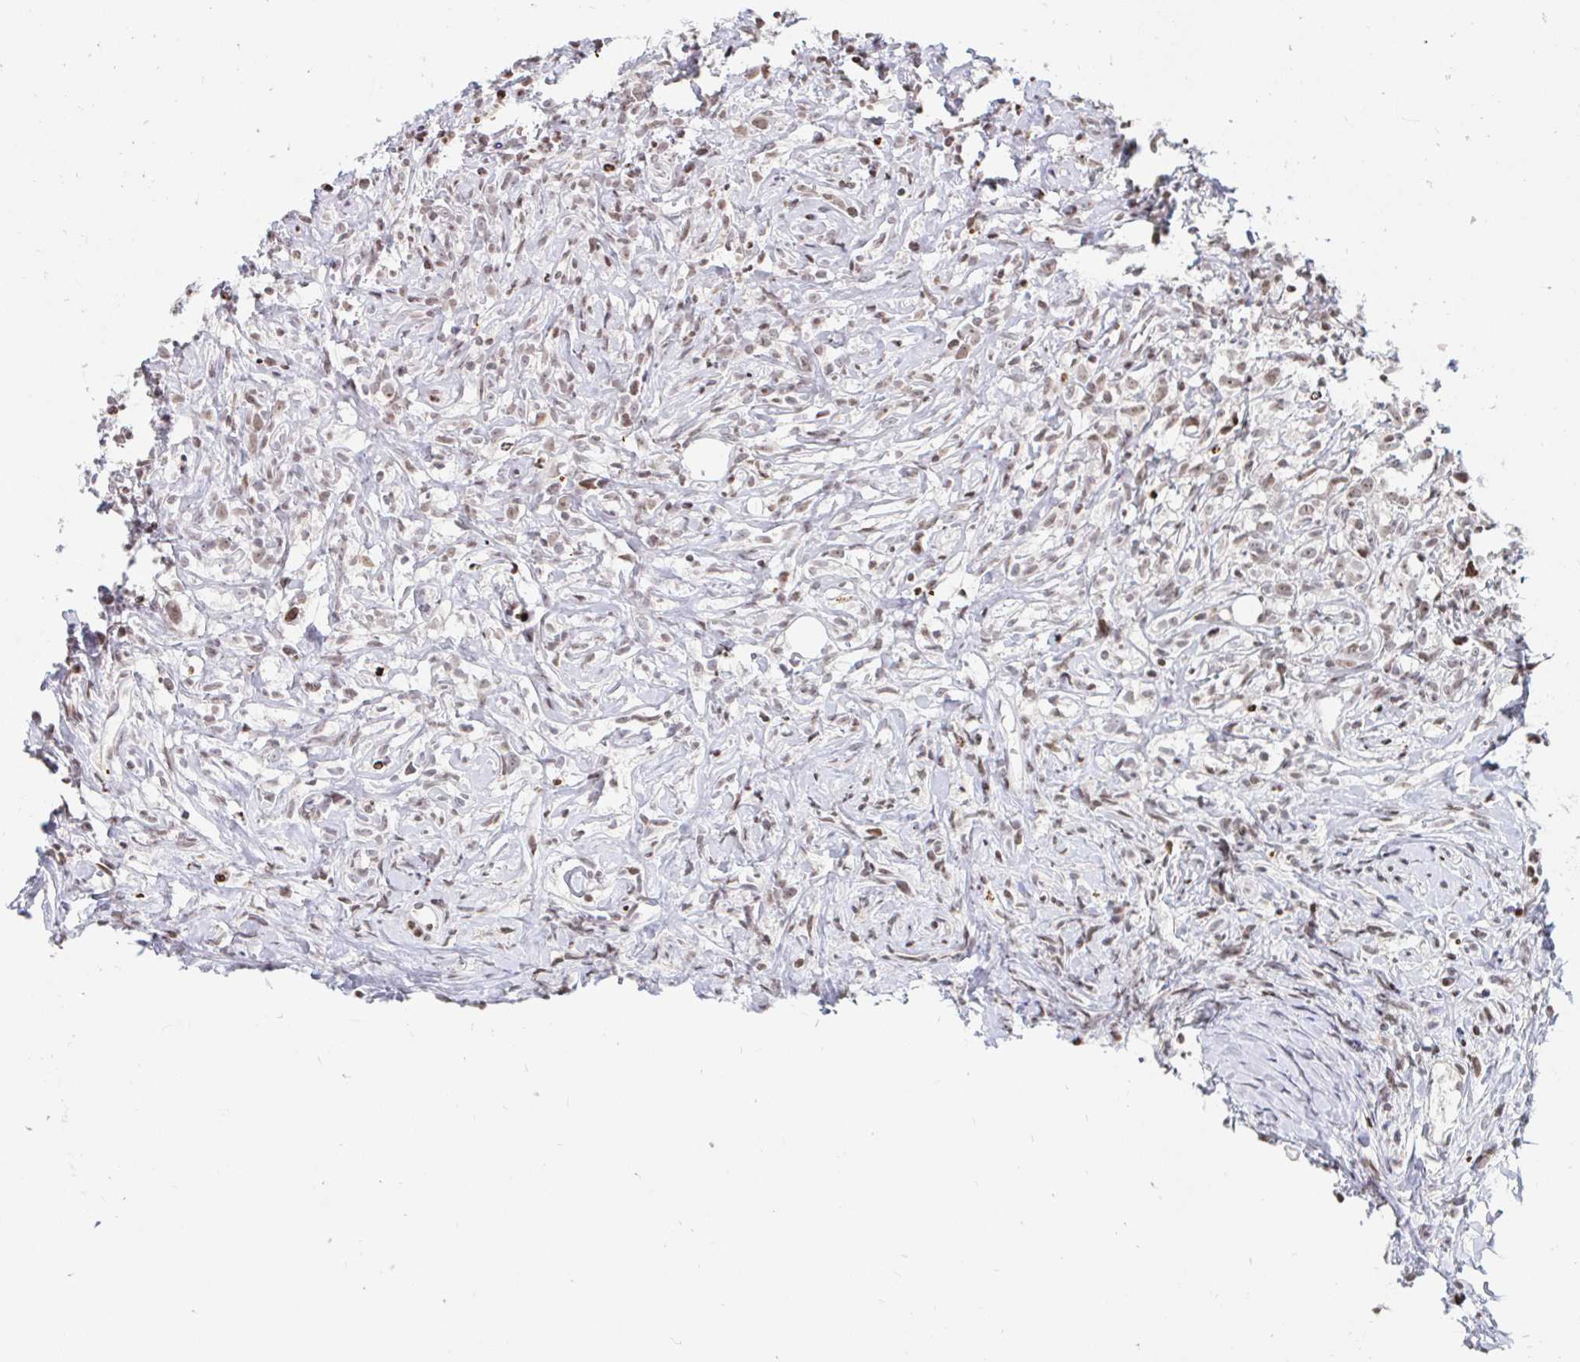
{"staining": {"intensity": "weak", "quantity": ">75%", "location": "nuclear"}, "tissue": "lymphoma", "cell_type": "Tumor cells", "image_type": "cancer", "snomed": [{"axis": "morphology", "description": "Hodgkin's disease, NOS"}, {"axis": "topography", "description": "No Tissue"}], "caption": "Weak nuclear protein positivity is appreciated in approximately >75% of tumor cells in lymphoma.", "gene": "HOXC10", "patient": {"sex": "female", "age": 21}}